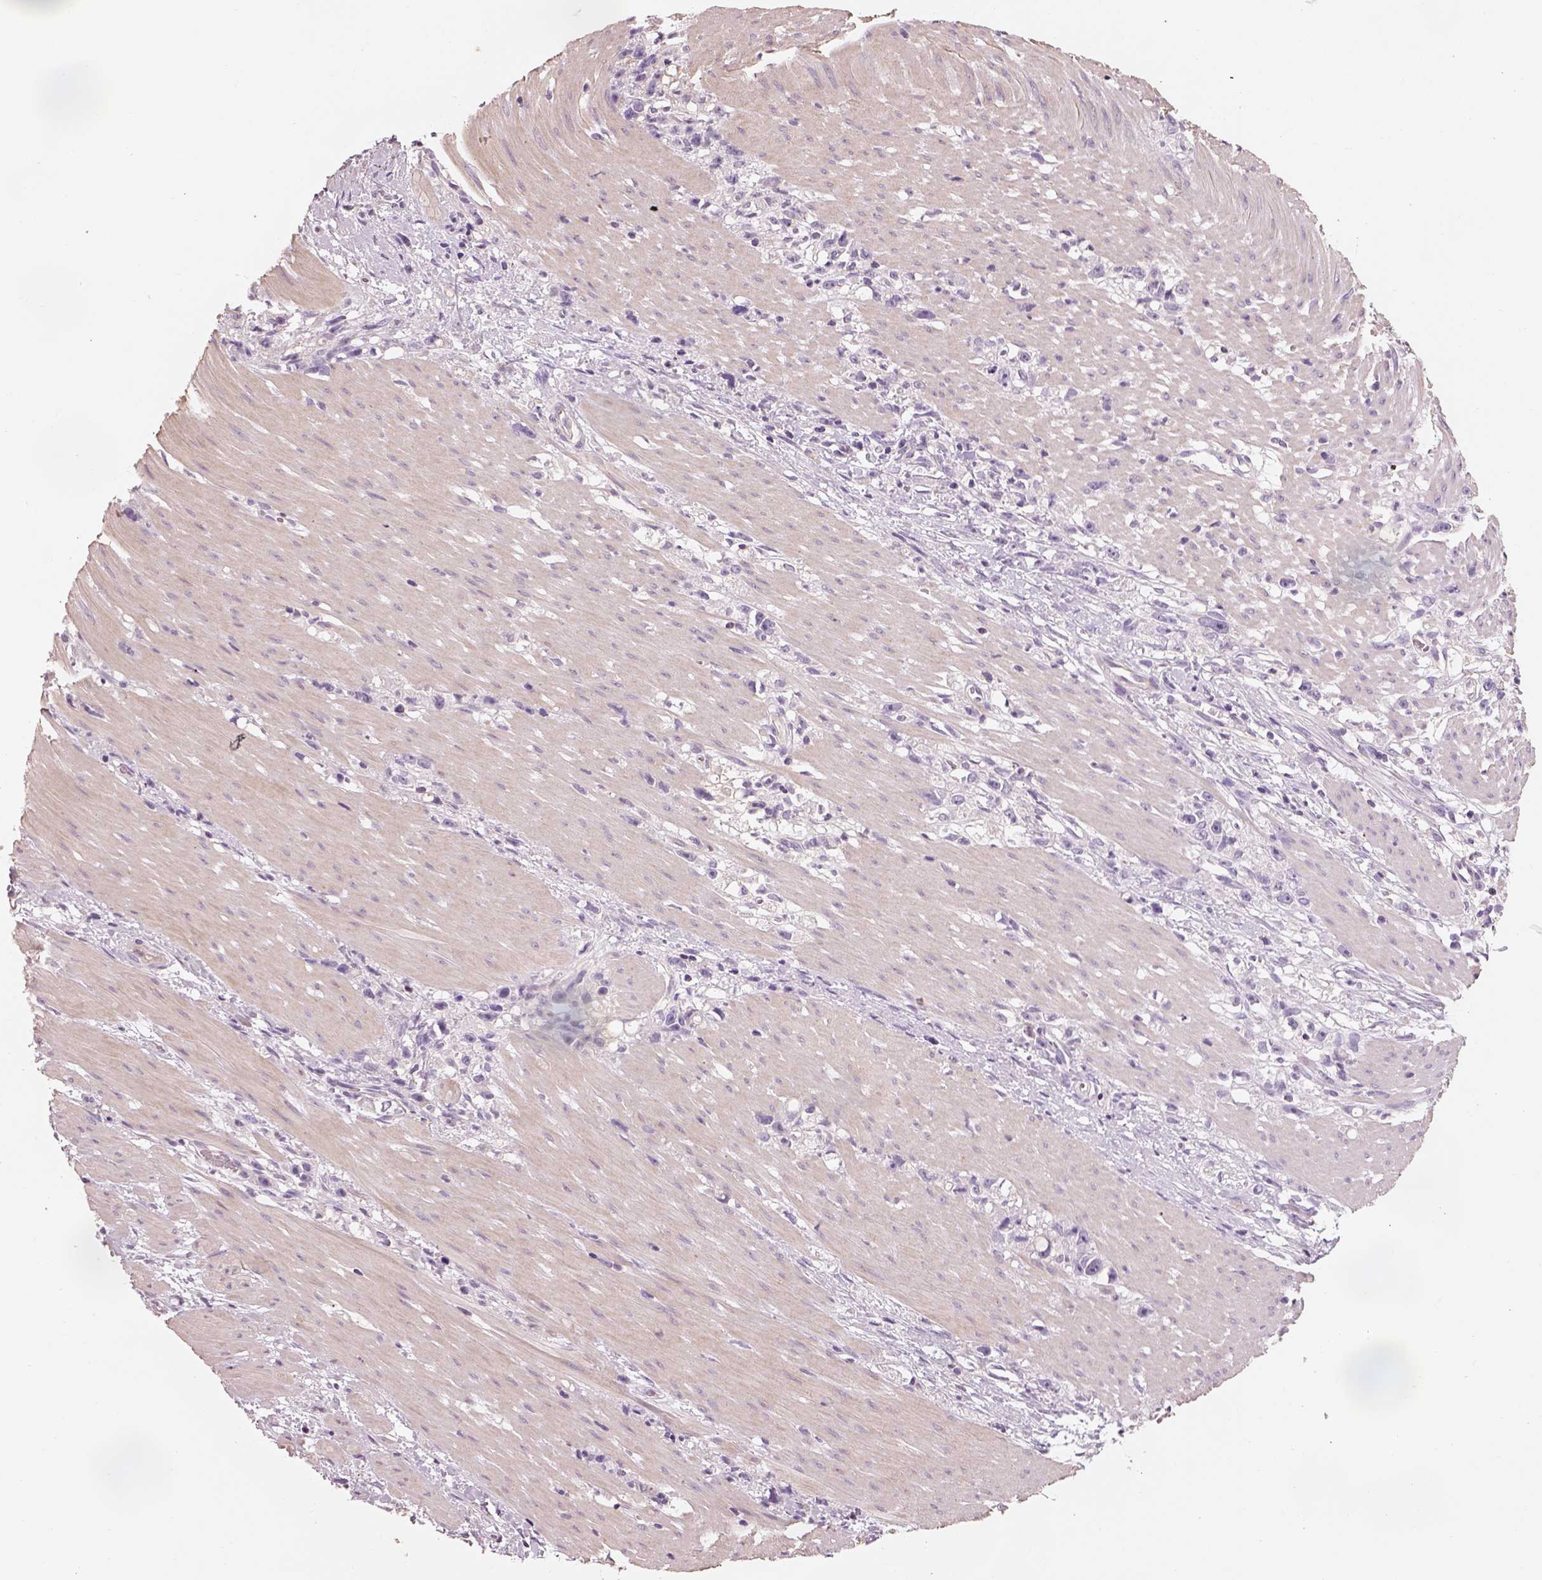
{"staining": {"intensity": "negative", "quantity": "none", "location": "none"}, "tissue": "stomach cancer", "cell_type": "Tumor cells", "image_type": "cancer", "snomed": [{"axis": "morphology", "description": "Adenocarcinoma, NOS"}, {"axis": "topography", "description": "Stomach"}], "caption": "Human stomach adenocarcinoma stained for a protein using immunohistochemistry (IHC) demonstrates no staining in tumor cells.", "gene": "OTUD6A", "patient": {"sex": "female", "age": 59}}